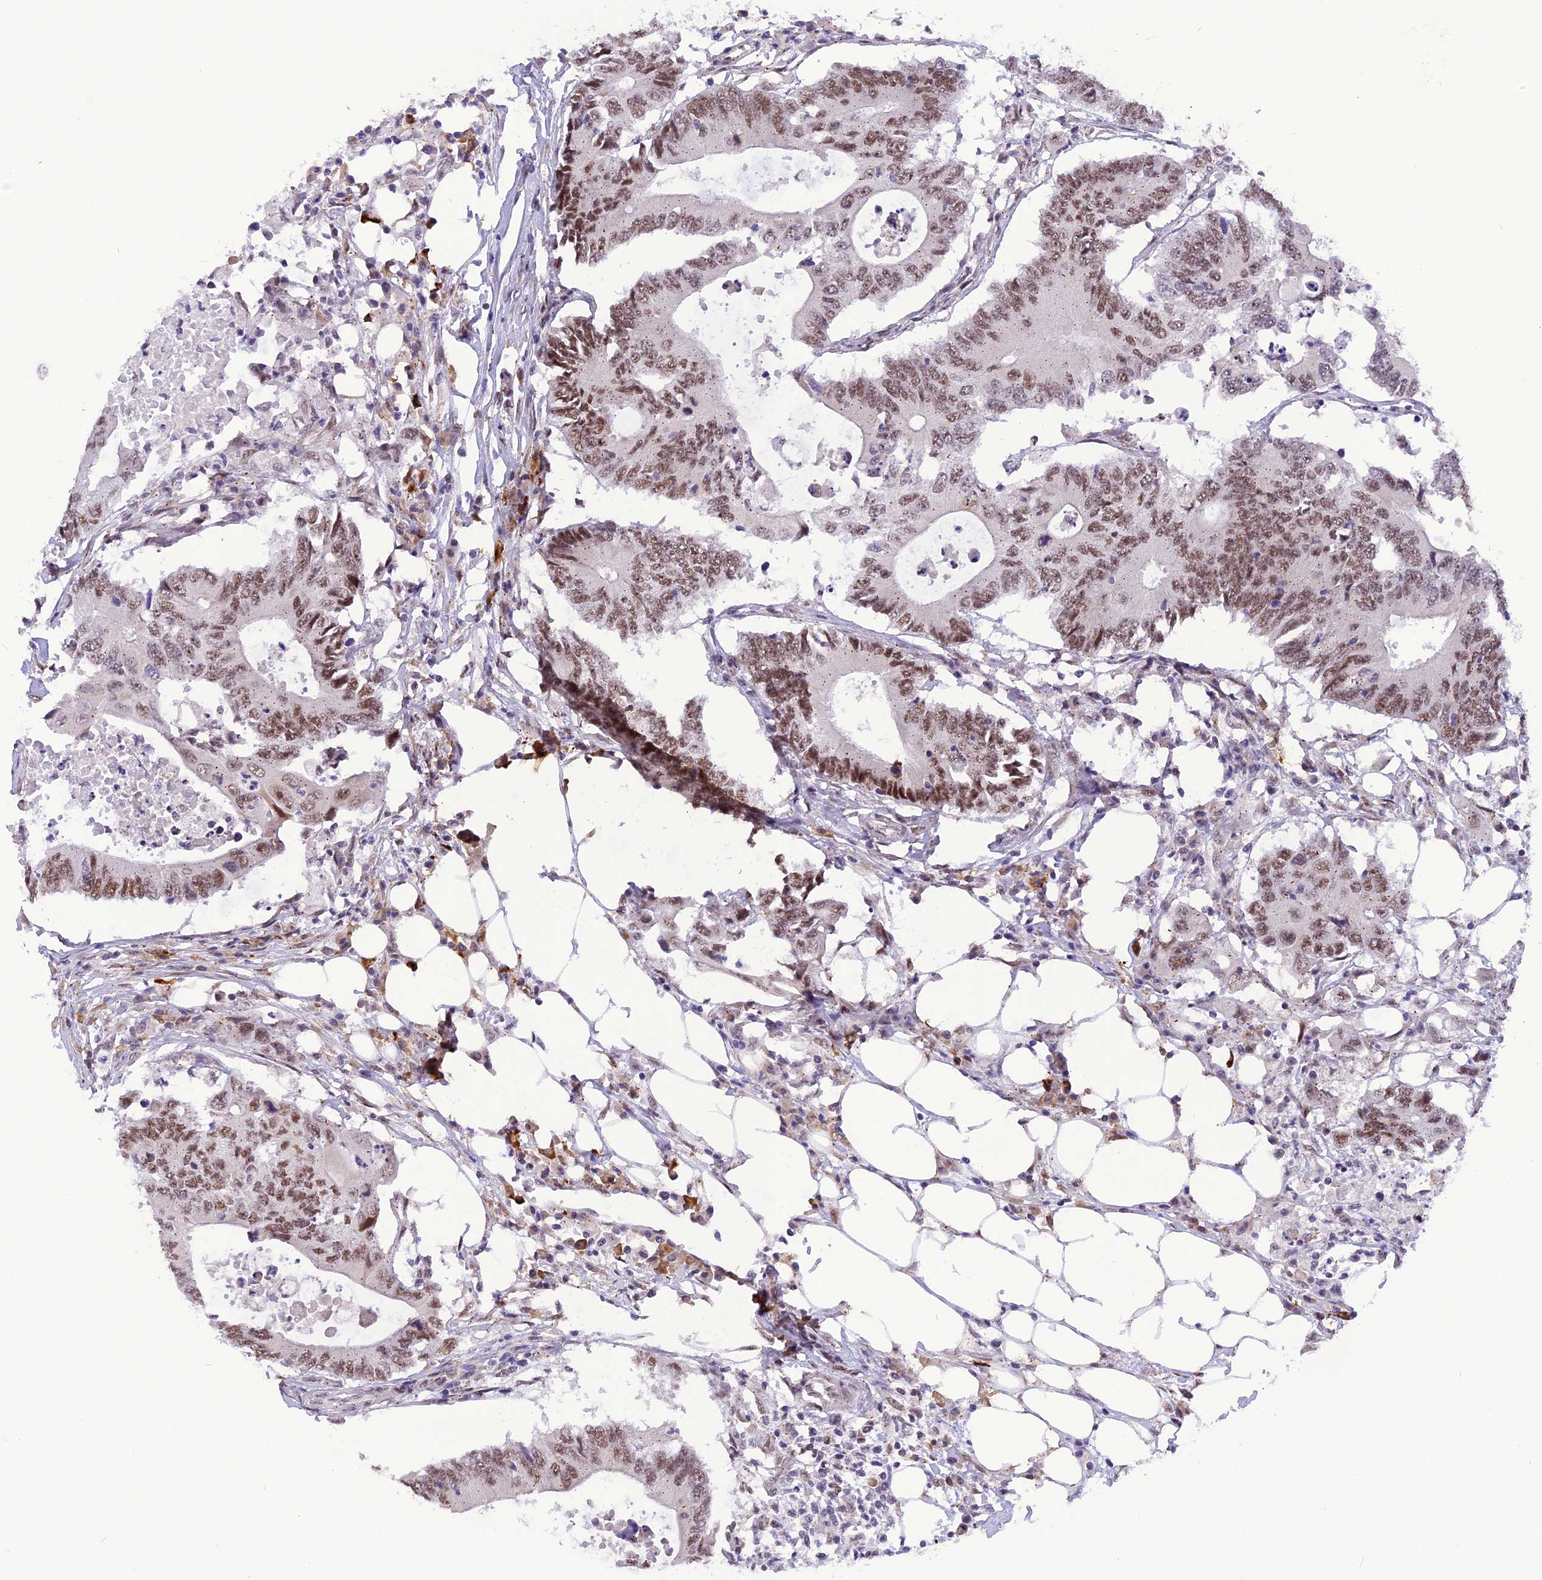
{"staining": {"intensity": "moderate", "quantity": ">75%", "location": "nuclear"}, "tissue": "colorectal cancer", "cell_type": "Tumor cells", "image_type": "cancer", "snomed": [{"axis": "morphology", "description": "Adenocarcinoma, NOS"}, {"axis": "topography", "description": "Colon"}], "caption": "The immunohistochemical stain shows moderate nuclear positivity in tumor cells of colorectal cancer tissue.", "gene": "IRF2BP1", "patient": {"sex": "male", "age": 71}}